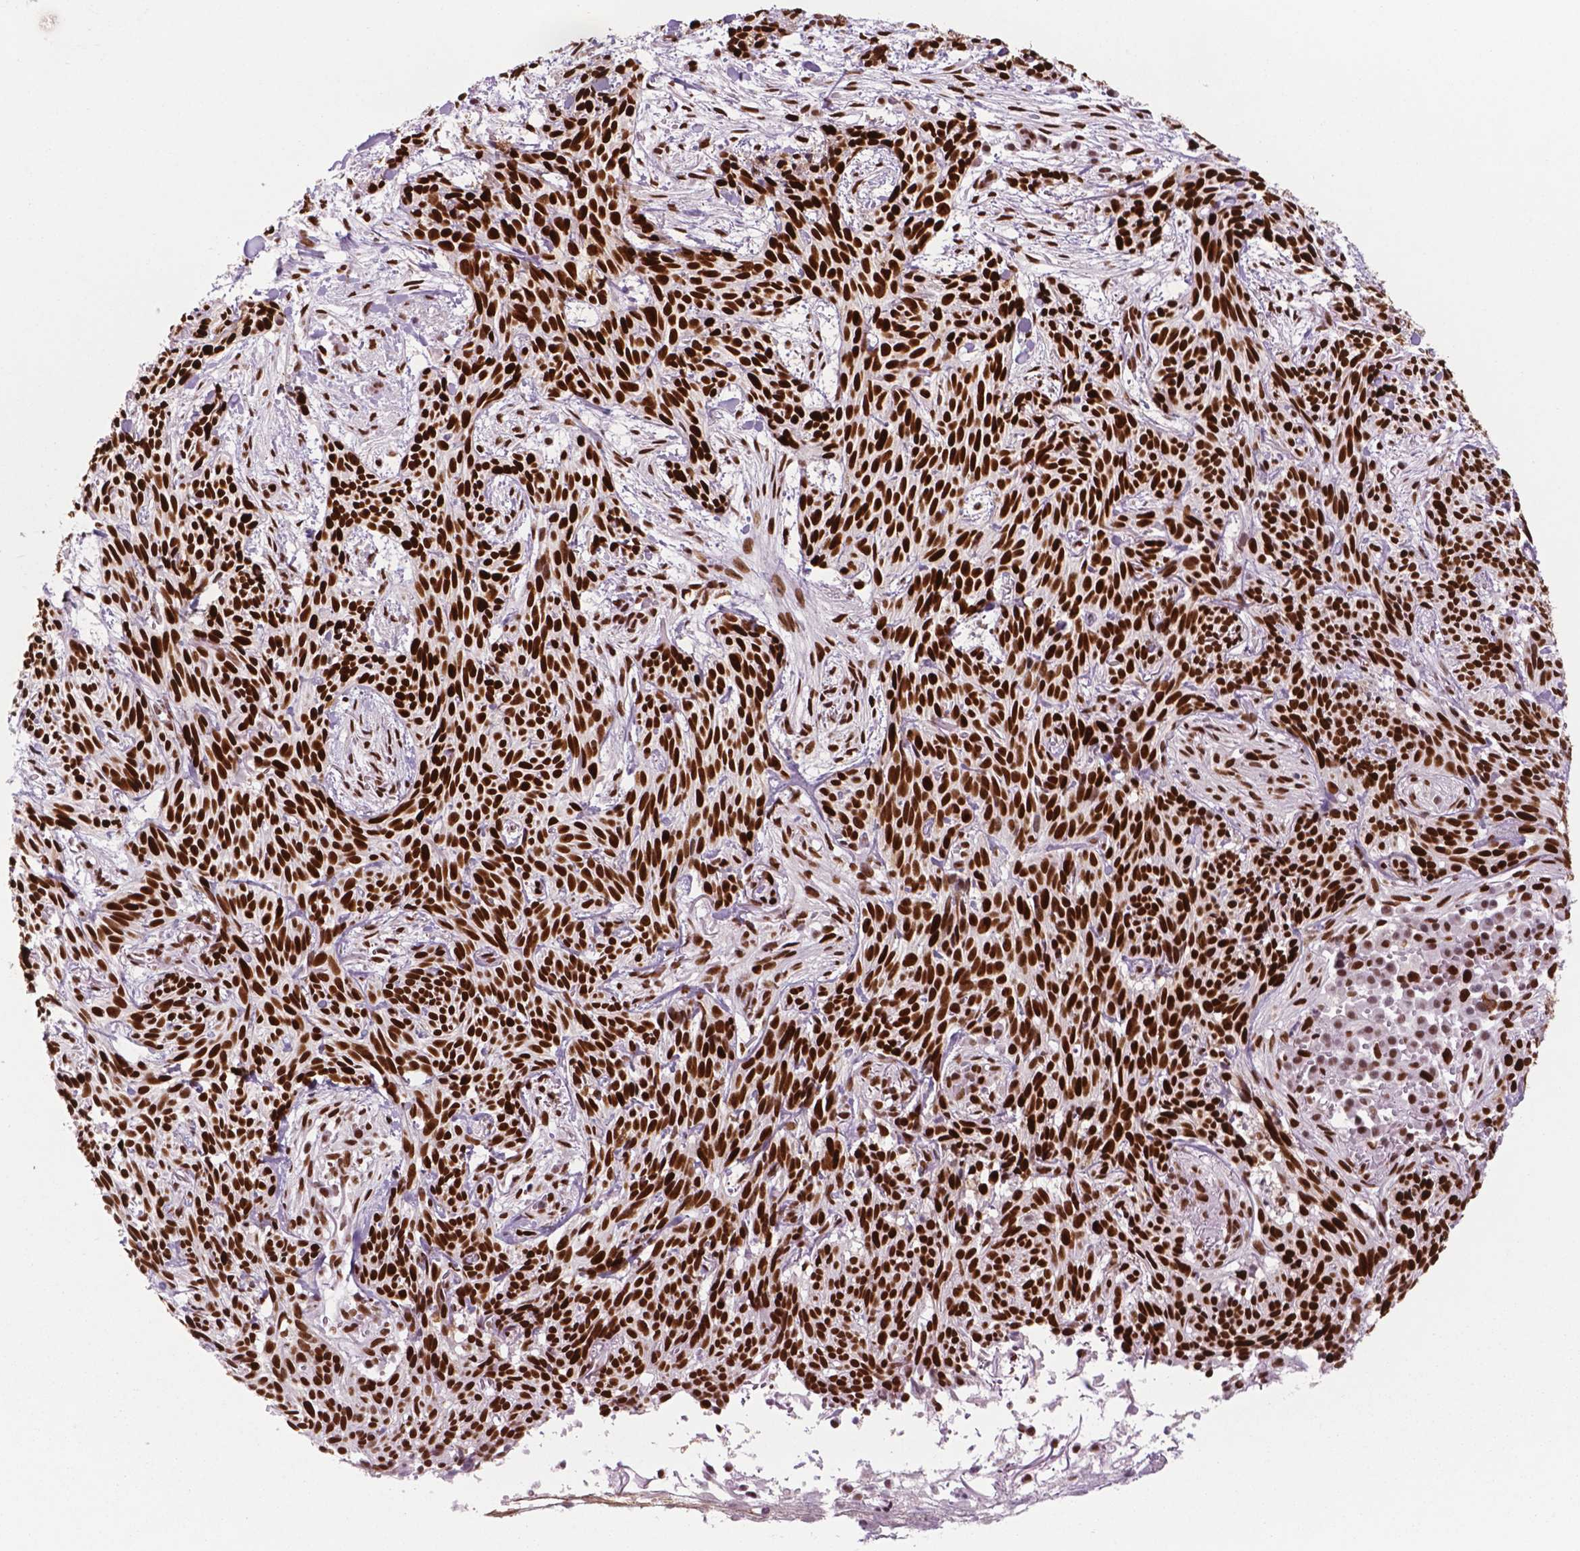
{"staining": {"intensity": "strong", "quantity": ">75%", "location": "nuclear"}, "tissue": "skin cancer", "cell_type": "Tumor cells", "image_type": "cancer", "snomed": [{"axis": "morphology", "description": "Basal cell carcinoma"}, {"axis": "topography", "description": "Skin"}], "caption": "Immunohistochemistry micrograph of skin cancer stained for a protein (brown), which reveals high levels of strong nuclear expression in about >75% of tumor cells.", "gene": "MSH6", "patient": {"sex": "male", "age": 71}}